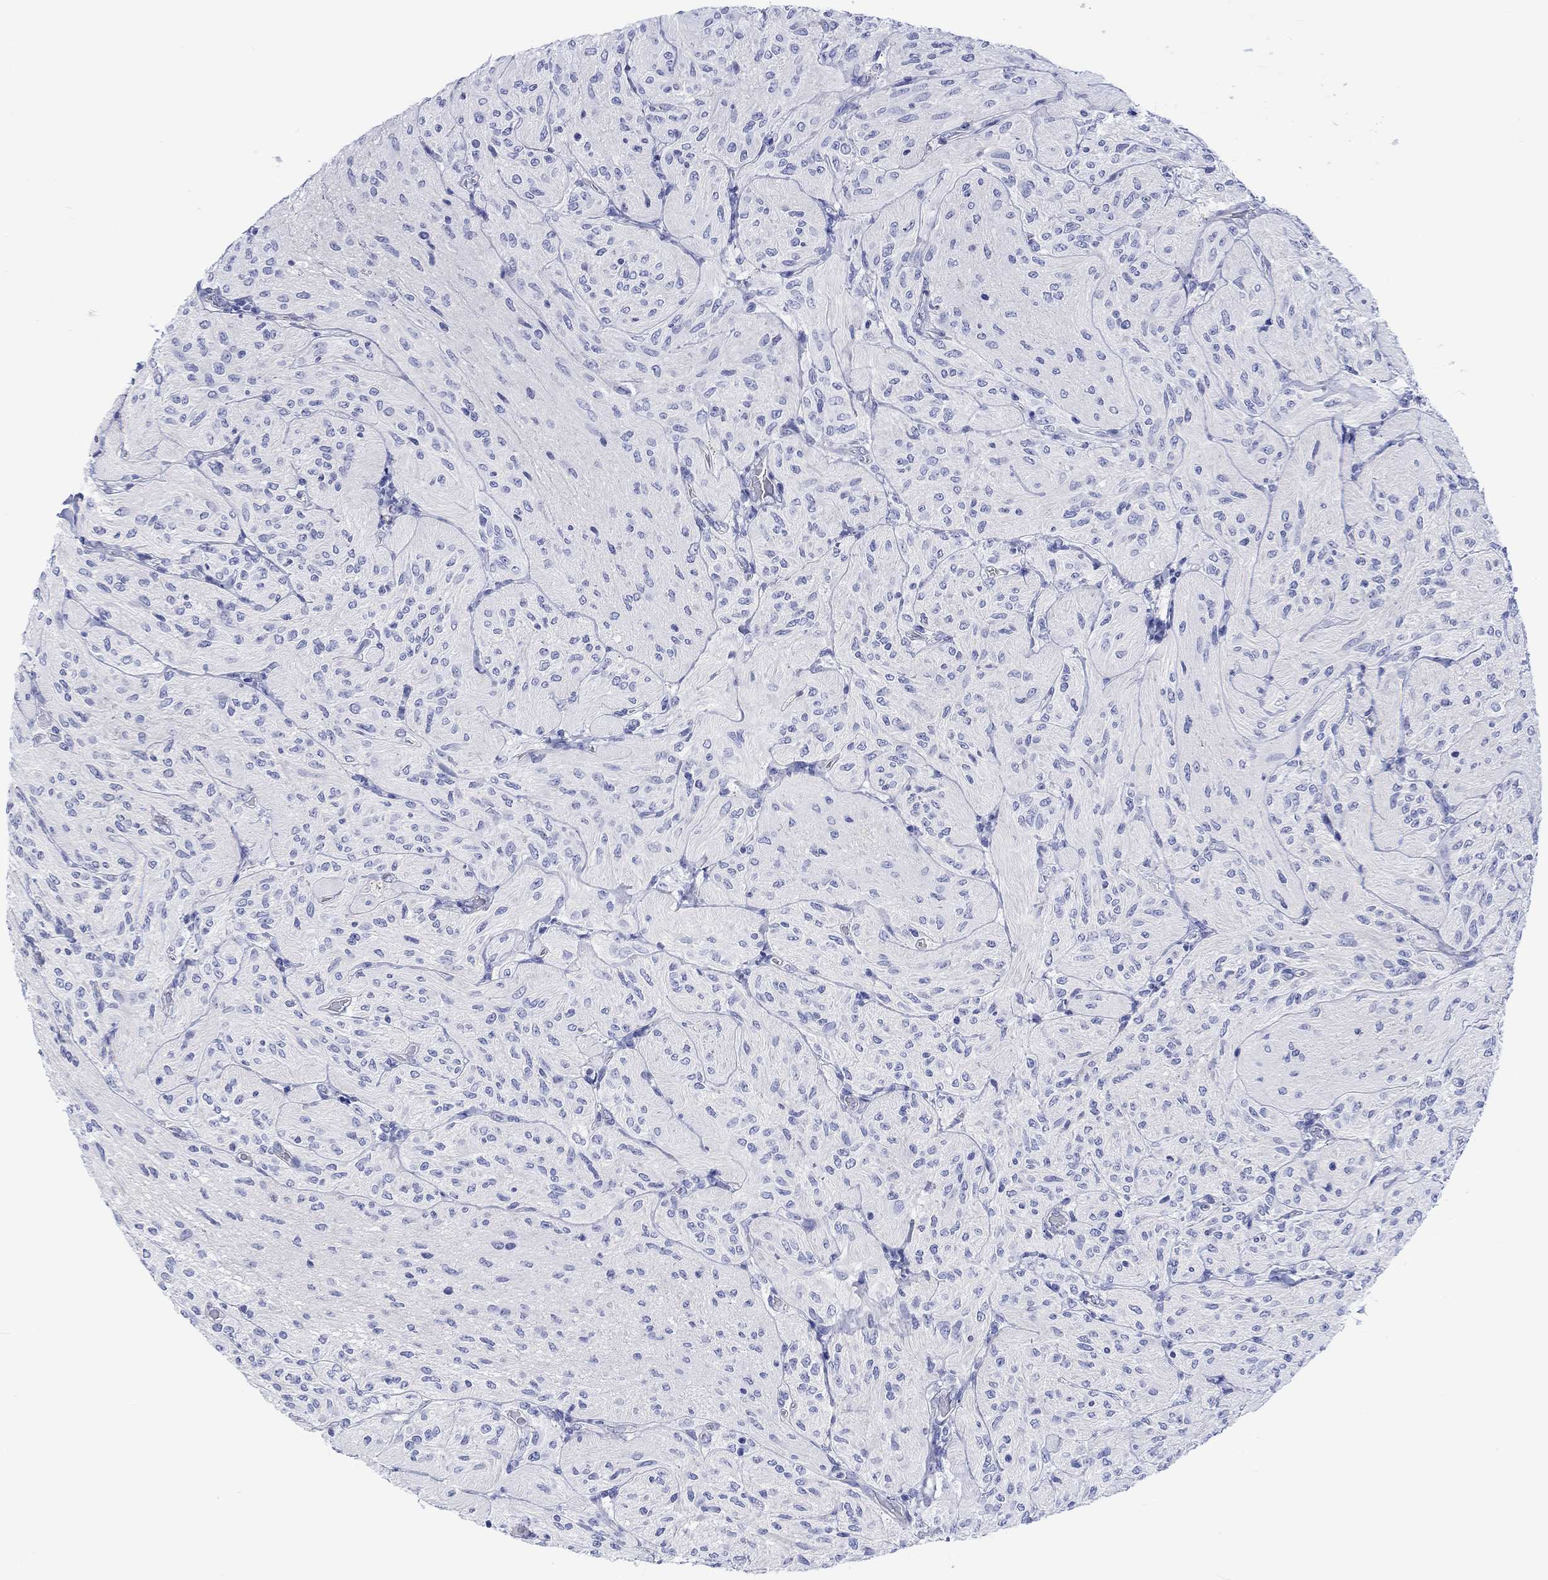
{"staining": {"intensity": "negative", "quantity": "none", "location": "none"}, "tissue": "glioma", "cell_type": "Tumor cells", "image_type": "cancer", "snomed": [{"axis": "morphology", "description": "Glioma, malignant, Low grade"}, {"axis": "topography", "description": "Brain"}], "caption": "Tumor cells are negative for brown protein staining in glioma.", "gene": "CACNG3", "patient": {"sex": "male", "age": 3}}